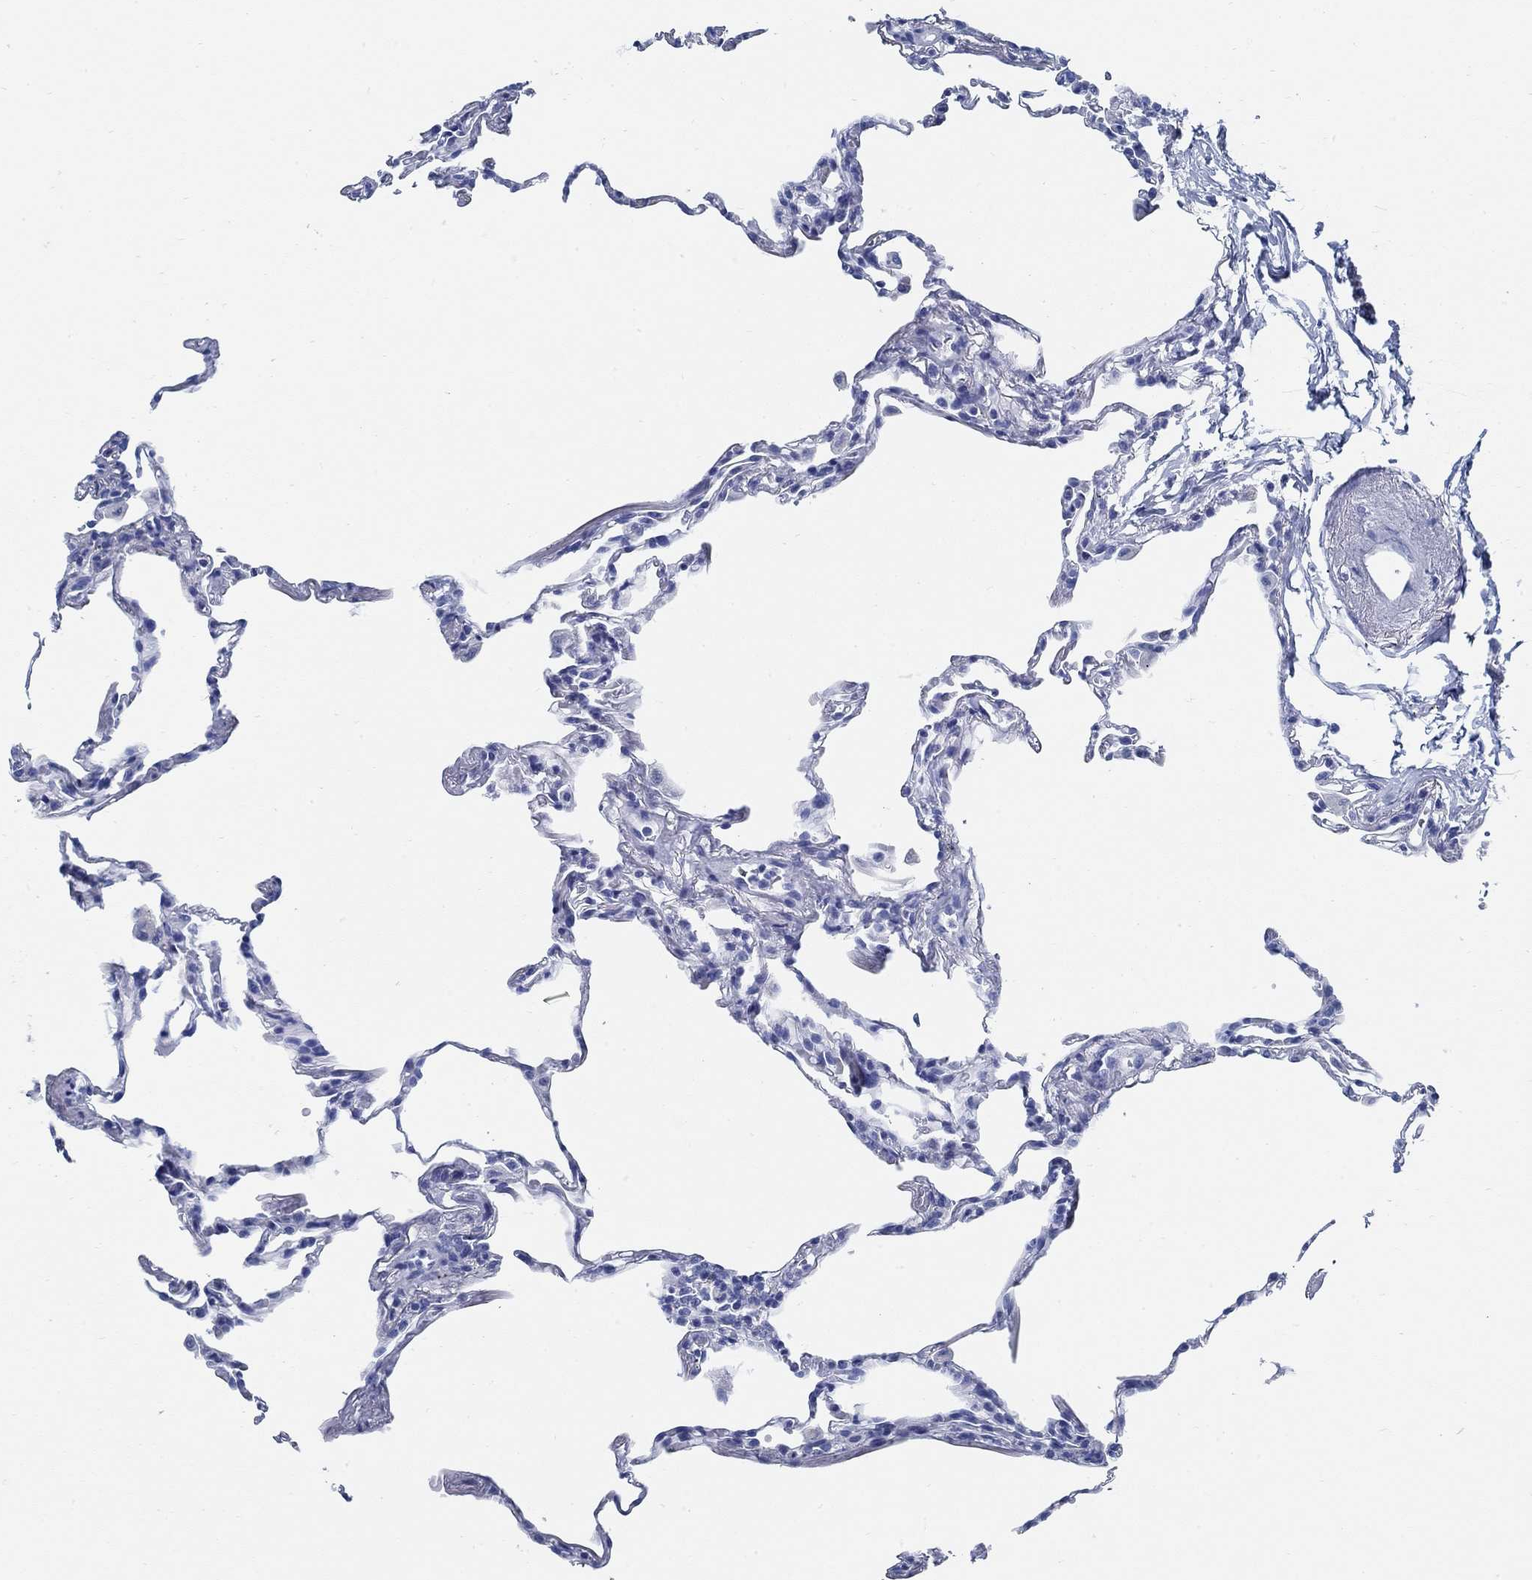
{"staining": {"intensity": "negative", "quantity": "none", "location": "none"}, "tissue": "lung", "cell_type": "Alveolar cells", "image_type": "normal", "snomed": [{"axis": "morphology", "description": "Normal tissue, NOS"}, {"axis": "topography", "description": "Lung"}], "caption": "The immunohistochemistry (IHC) image has no significant expression in alveolar cells of lung.", "gene": "SLC45A1", "patient": {"sex": "female", "age": 57}}